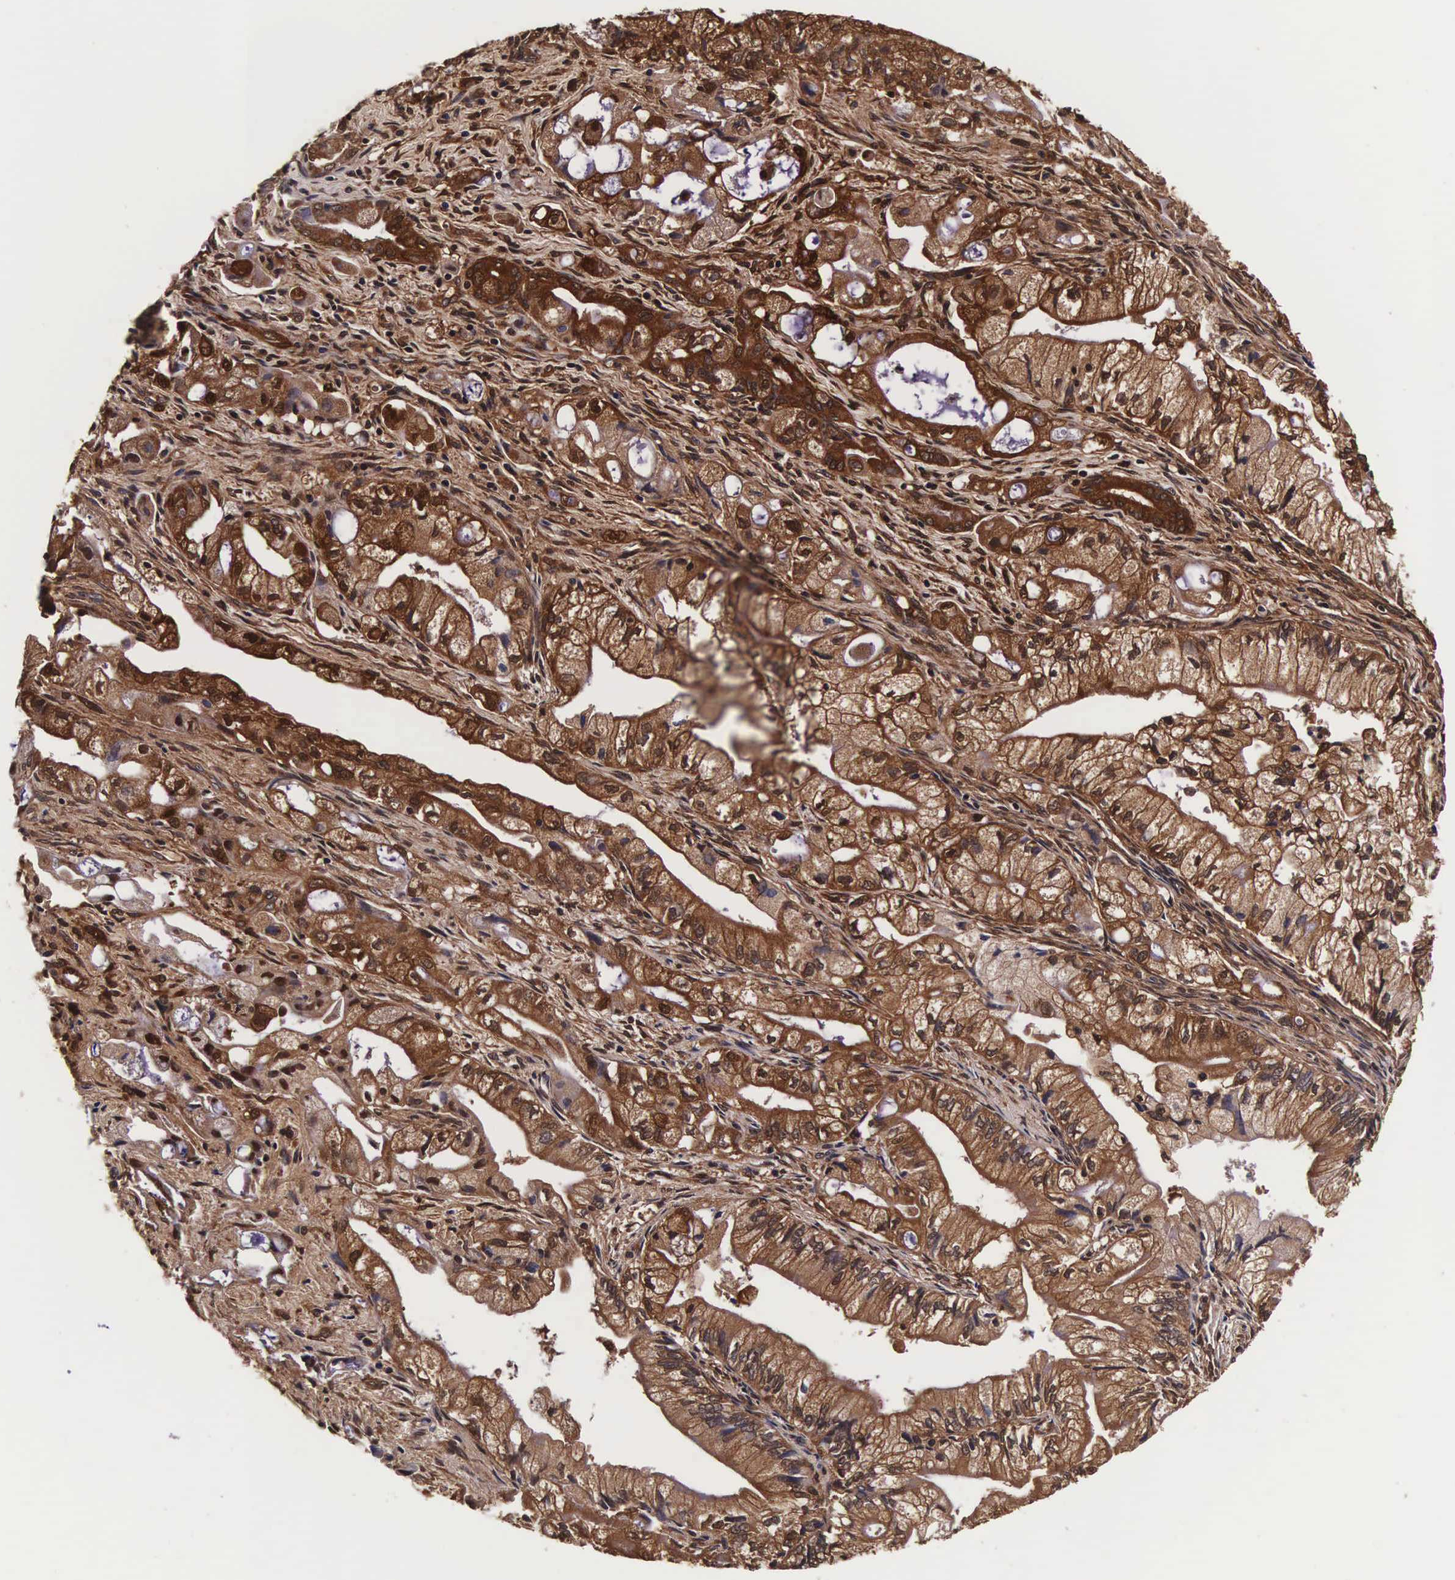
{"staining": {"intensity": "strong", "quantity": ">75%", "location": "cytoplasmic/membranous,nuclear"}, "tissue": "pancreatic cancer", "cell_type": "Tumor cells", "image_type": "cancer", "snomed": [{"axis": "morphology", "description": "Adenocarcinoma, NOS"}, {"axis": "topography", "description": "Pancreas"}], "caption": "Protein expression analysis of human adenocarcinoma (pancreatic) reveals strong cytoplasmic/membranous and nuclear expression in about >75% of tumor cells. Immunohistochemistry (ihc) stains the protein of interest in brown and the nuclei are stained blue.", "gene": "TECPR2", "patient": {"sex": "male", "age": 79}}